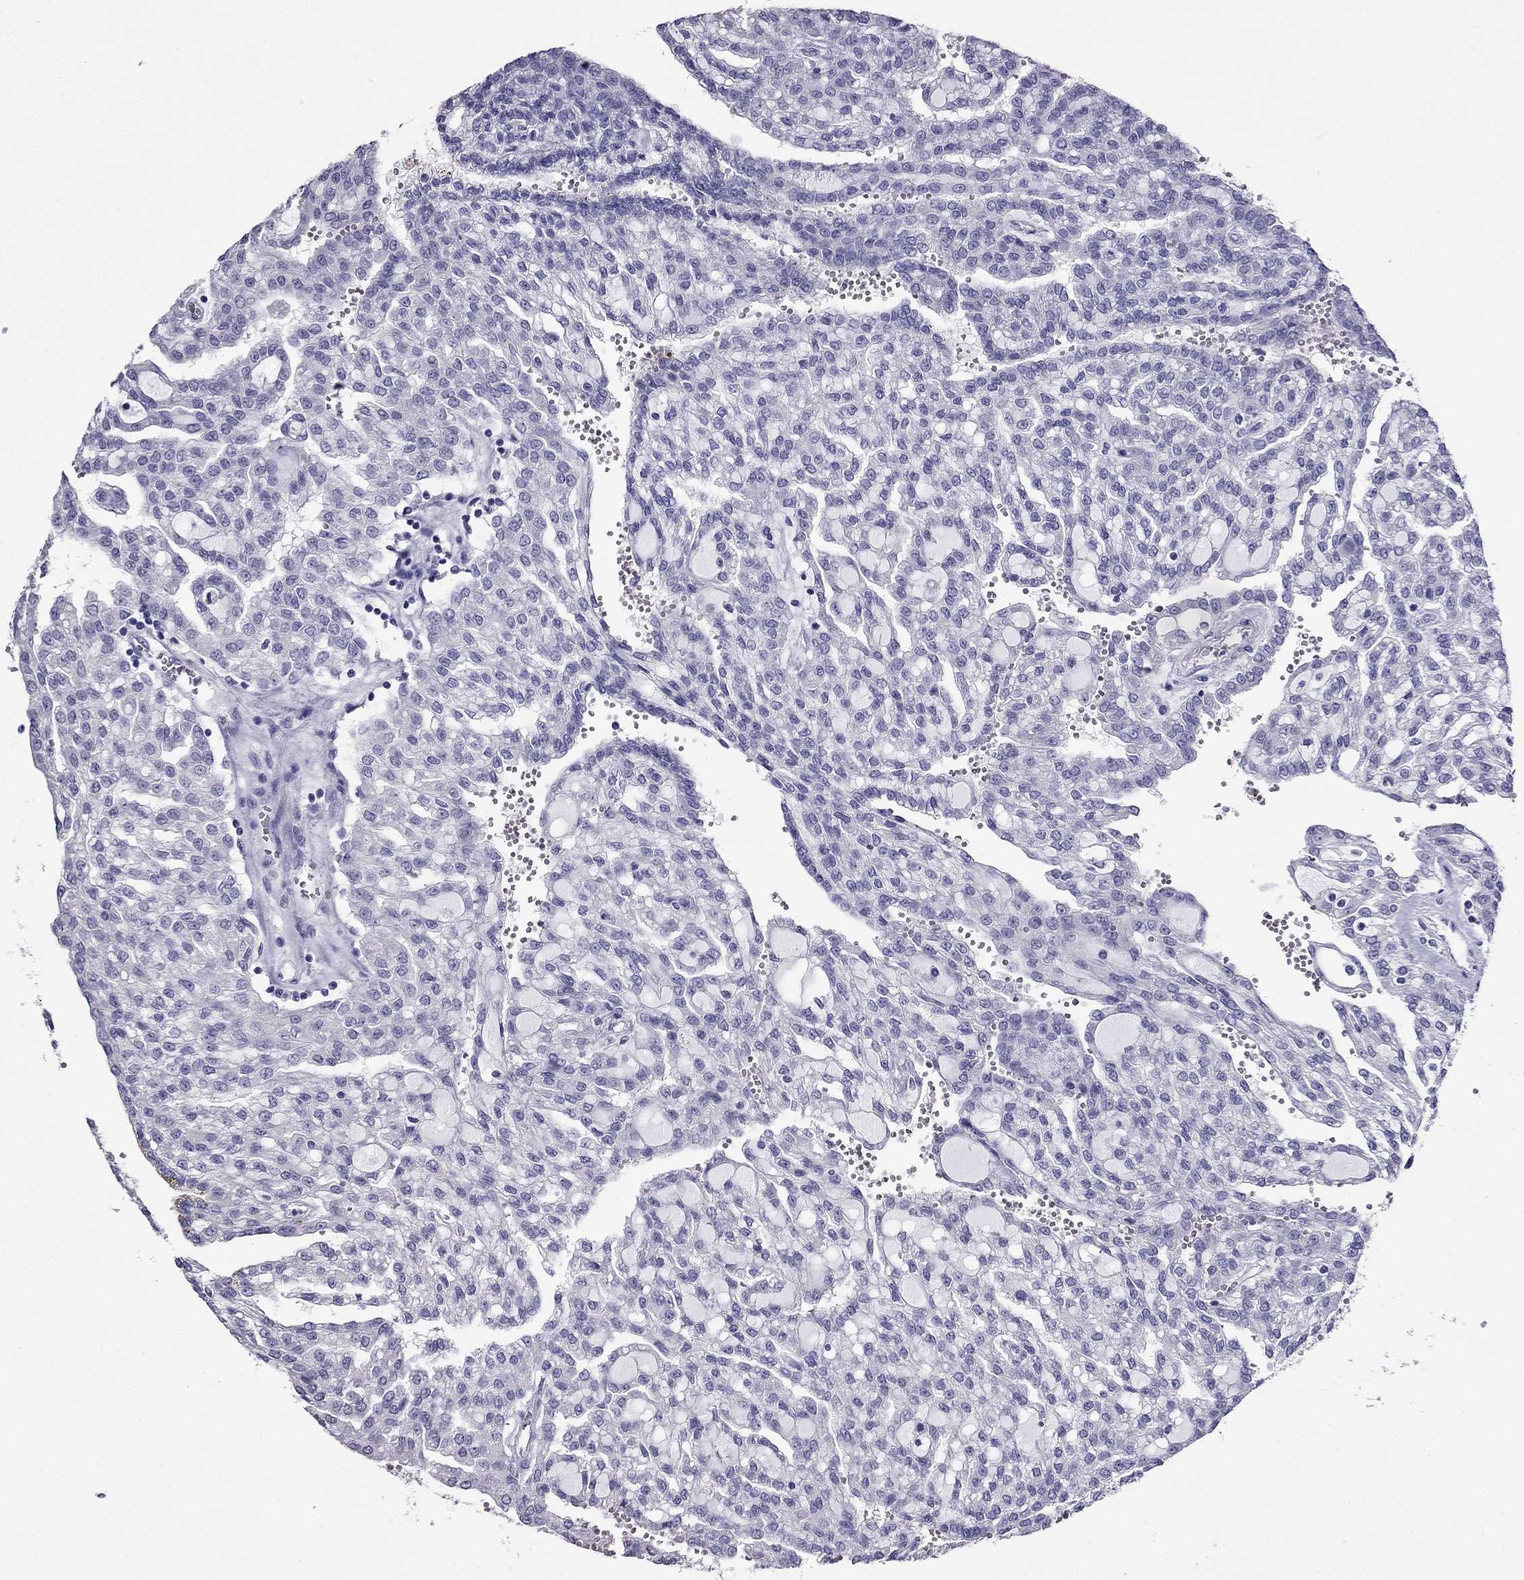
{"staining": {"intensity": "negative", "quantity": "none", "location": "none"}, "tissue": "renal cancer", "cell_type": "Tumor cells", "image_type": "cancer", "snomed": [{"axis": "morphology", "description": "Adenocarcinoma, NOS"}, {"axis": "topography", "description": "Kidney"}], "caption": "Micrograph shows no significant protein staining in tumor cells of adenocarcinoma (renal). (DAB IHC, high magnification).", "gene": "ARID3A", "patient": {"sex": "male", "age": 63}}